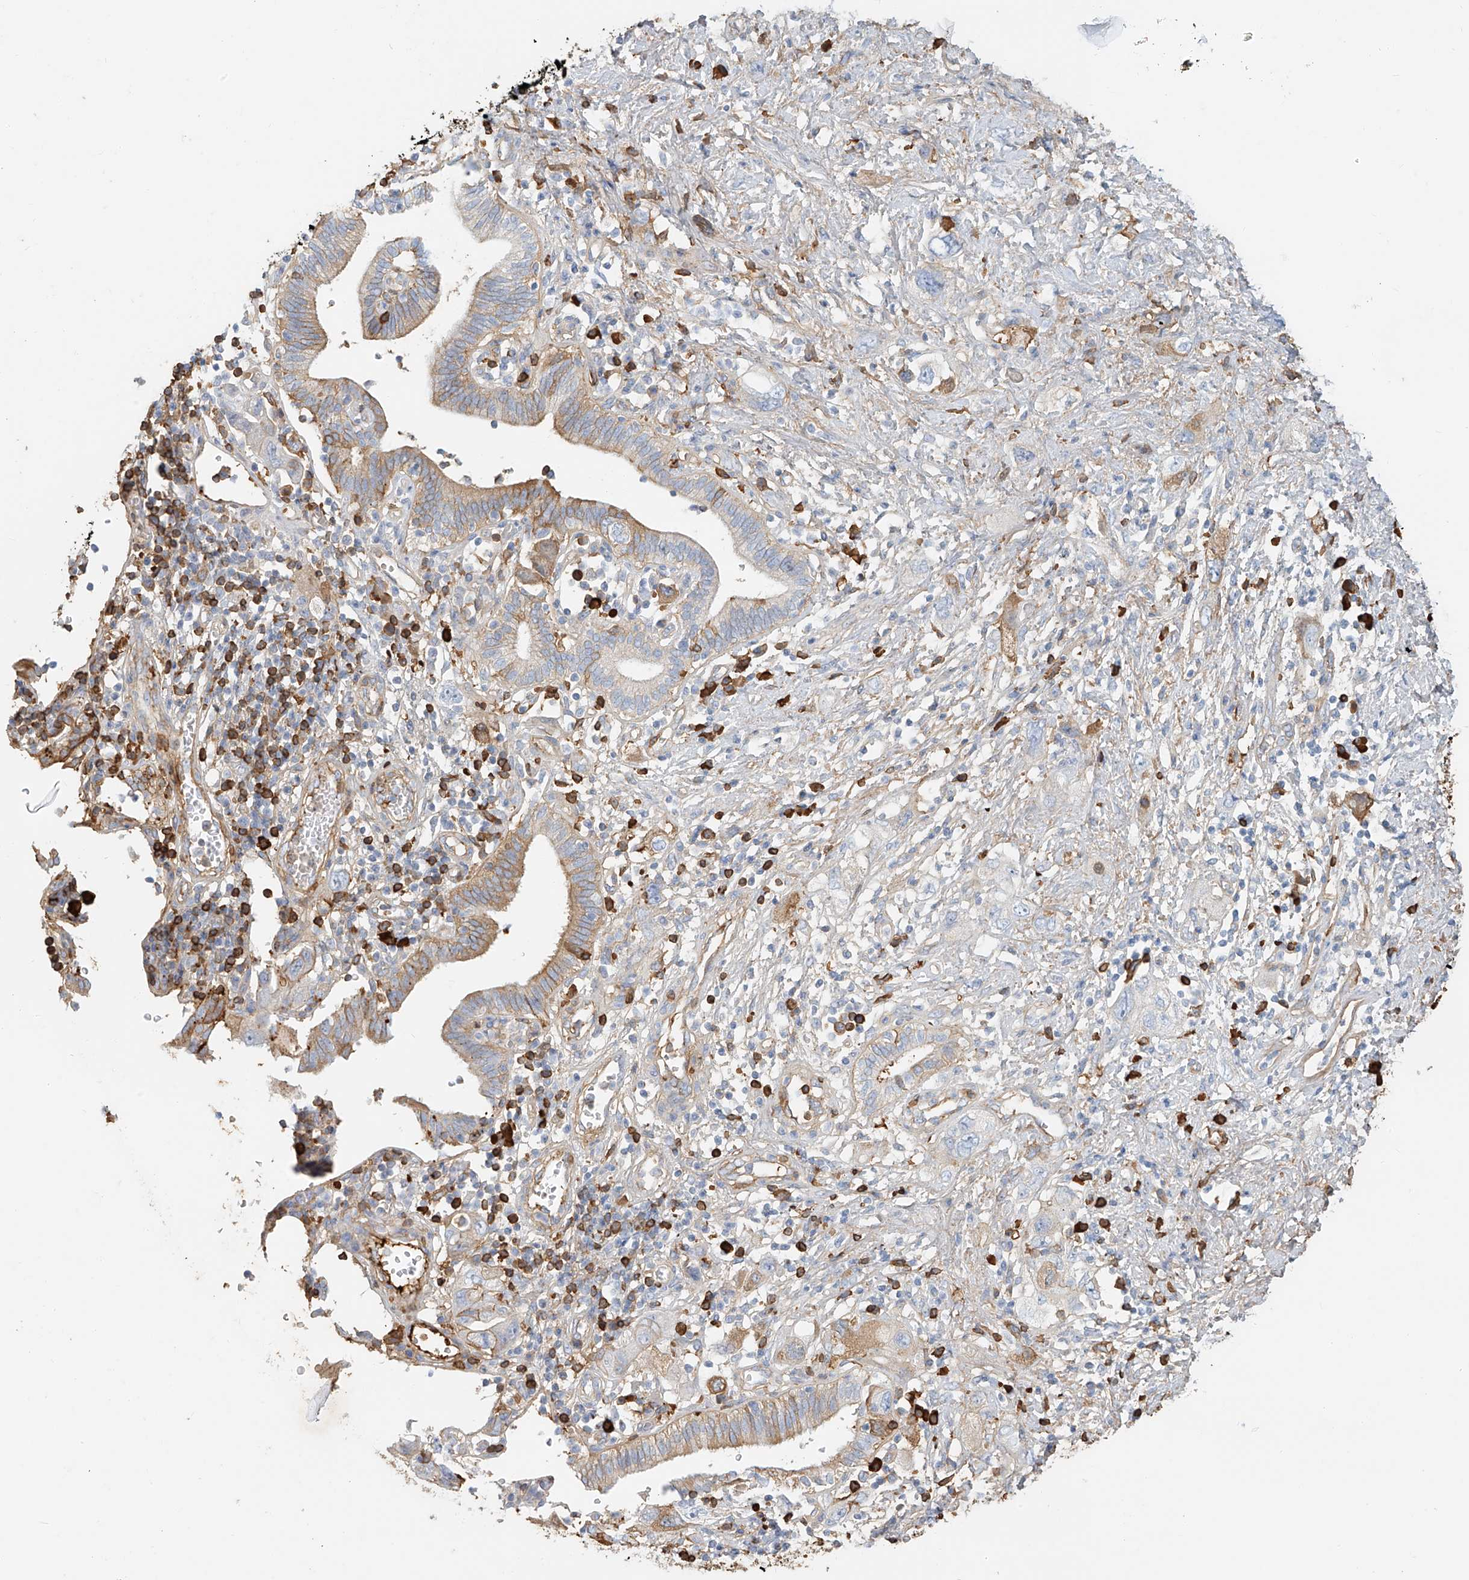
{"staining": {"intensity": "moderate", "quantity": "25%-75%", "location": "cytoplasmic/membranous"}, "tissue": "pancreatic cancer", "cell_type": "Tumor cells", "image_type": "cancer", "snomed": [{"axis": "morphology", "description": "Adenocarcinoma, NOS"}, {"axis": "topography", "description": "Pancreas"}], "caption": "Human pancreatic cancer stained with a brown dye displays moderate cytoplasmic/membranous positive staining in approximately 25%-75% of tumor cells.", "gene": "ZFP30", "patient": {"sex": "female", "age": 73}}